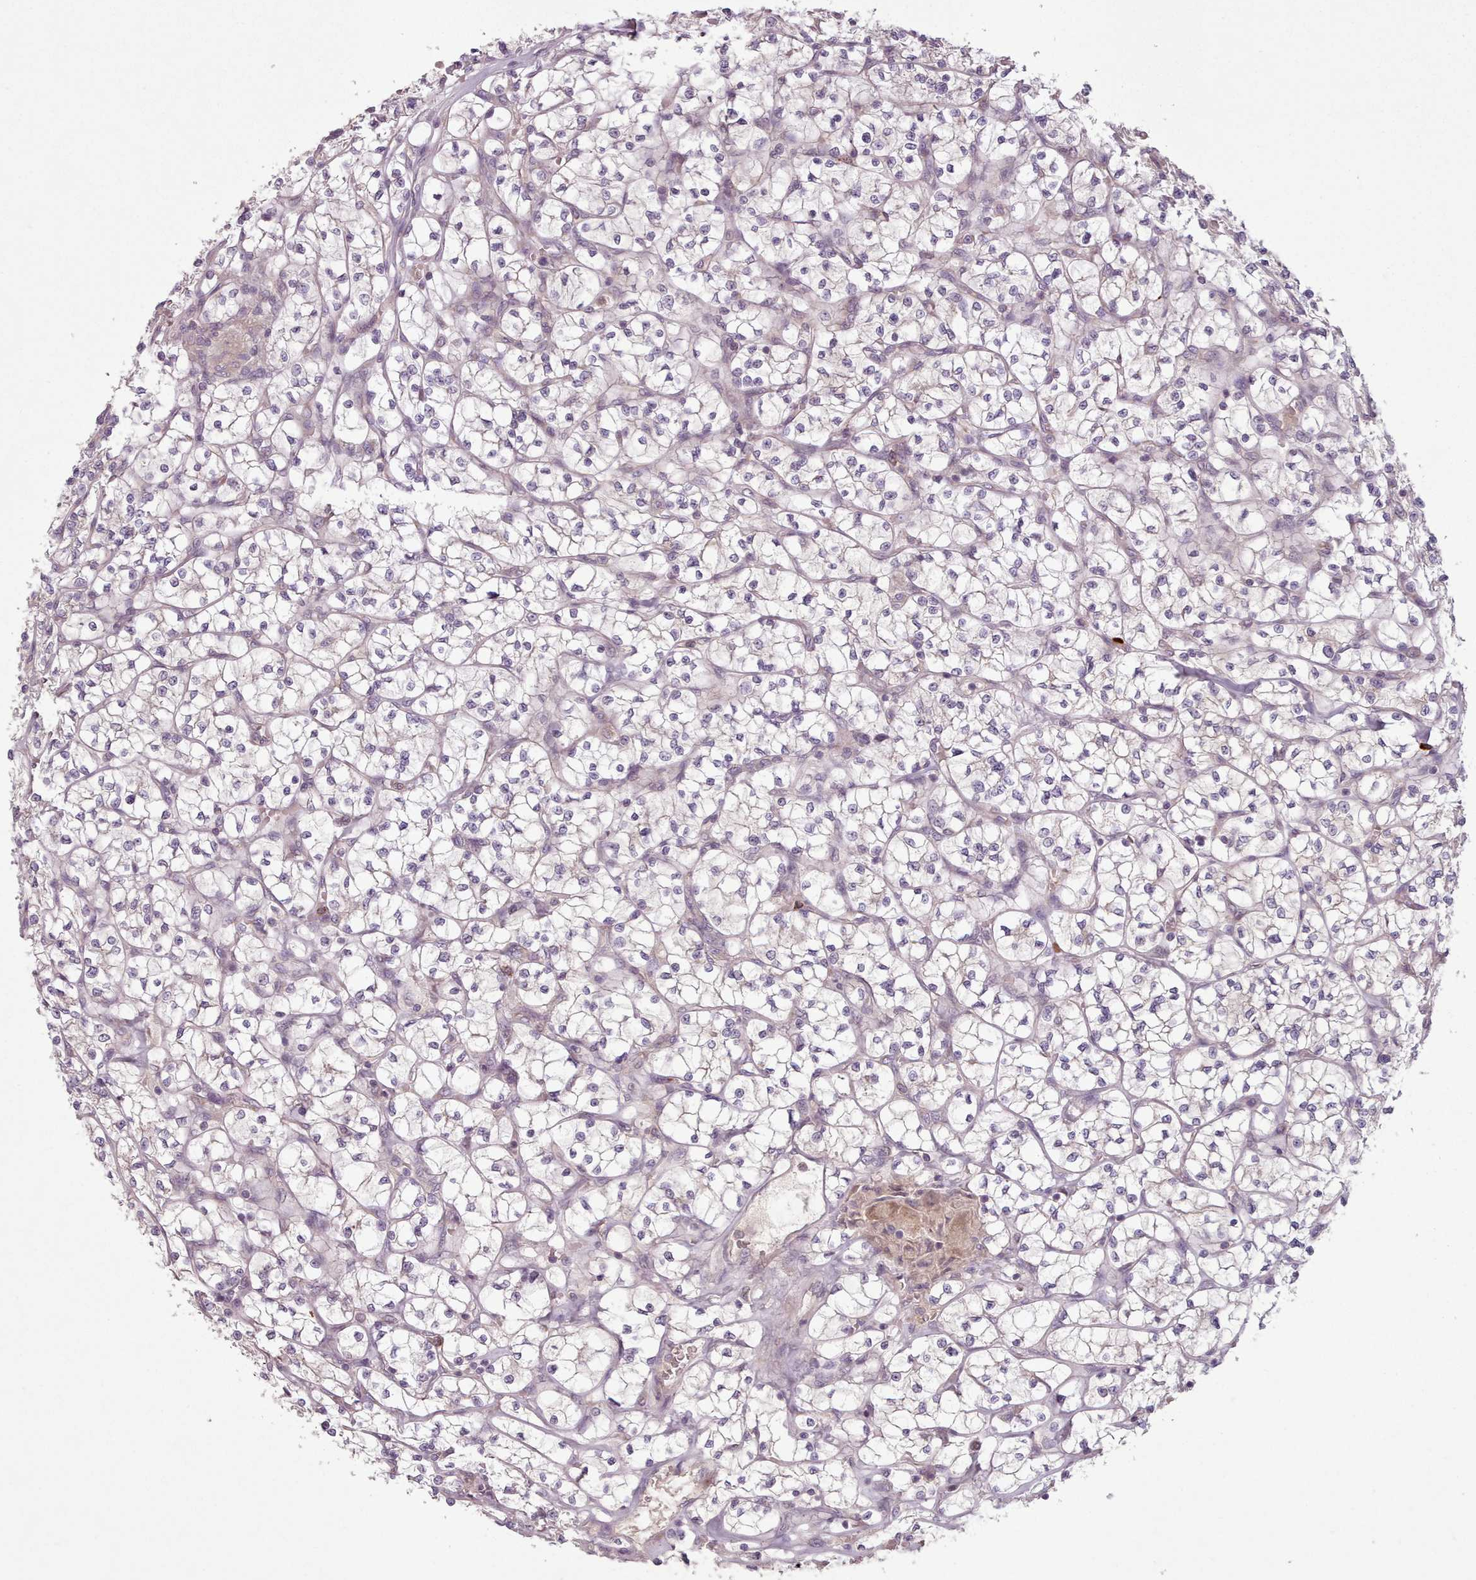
{"staining": {"intensity": "negative", "quantity": "none", "location": "none"}, "tissue": "renal cancer", "cell_type": "Tumor cells", "image_type": "cancer", "snomed": [{"axis": "morphology", "description": "Adenocarcinoma, NOS"}, {"axis": "topography", "description": "Kidney"}], "caption": "A micrograph of adenocarcinoma (renal) stained for a protein reveals no brown staining in tumor cells.", "gene": "LAPTM5", "patient": {"sex": "female", "age": 64}}